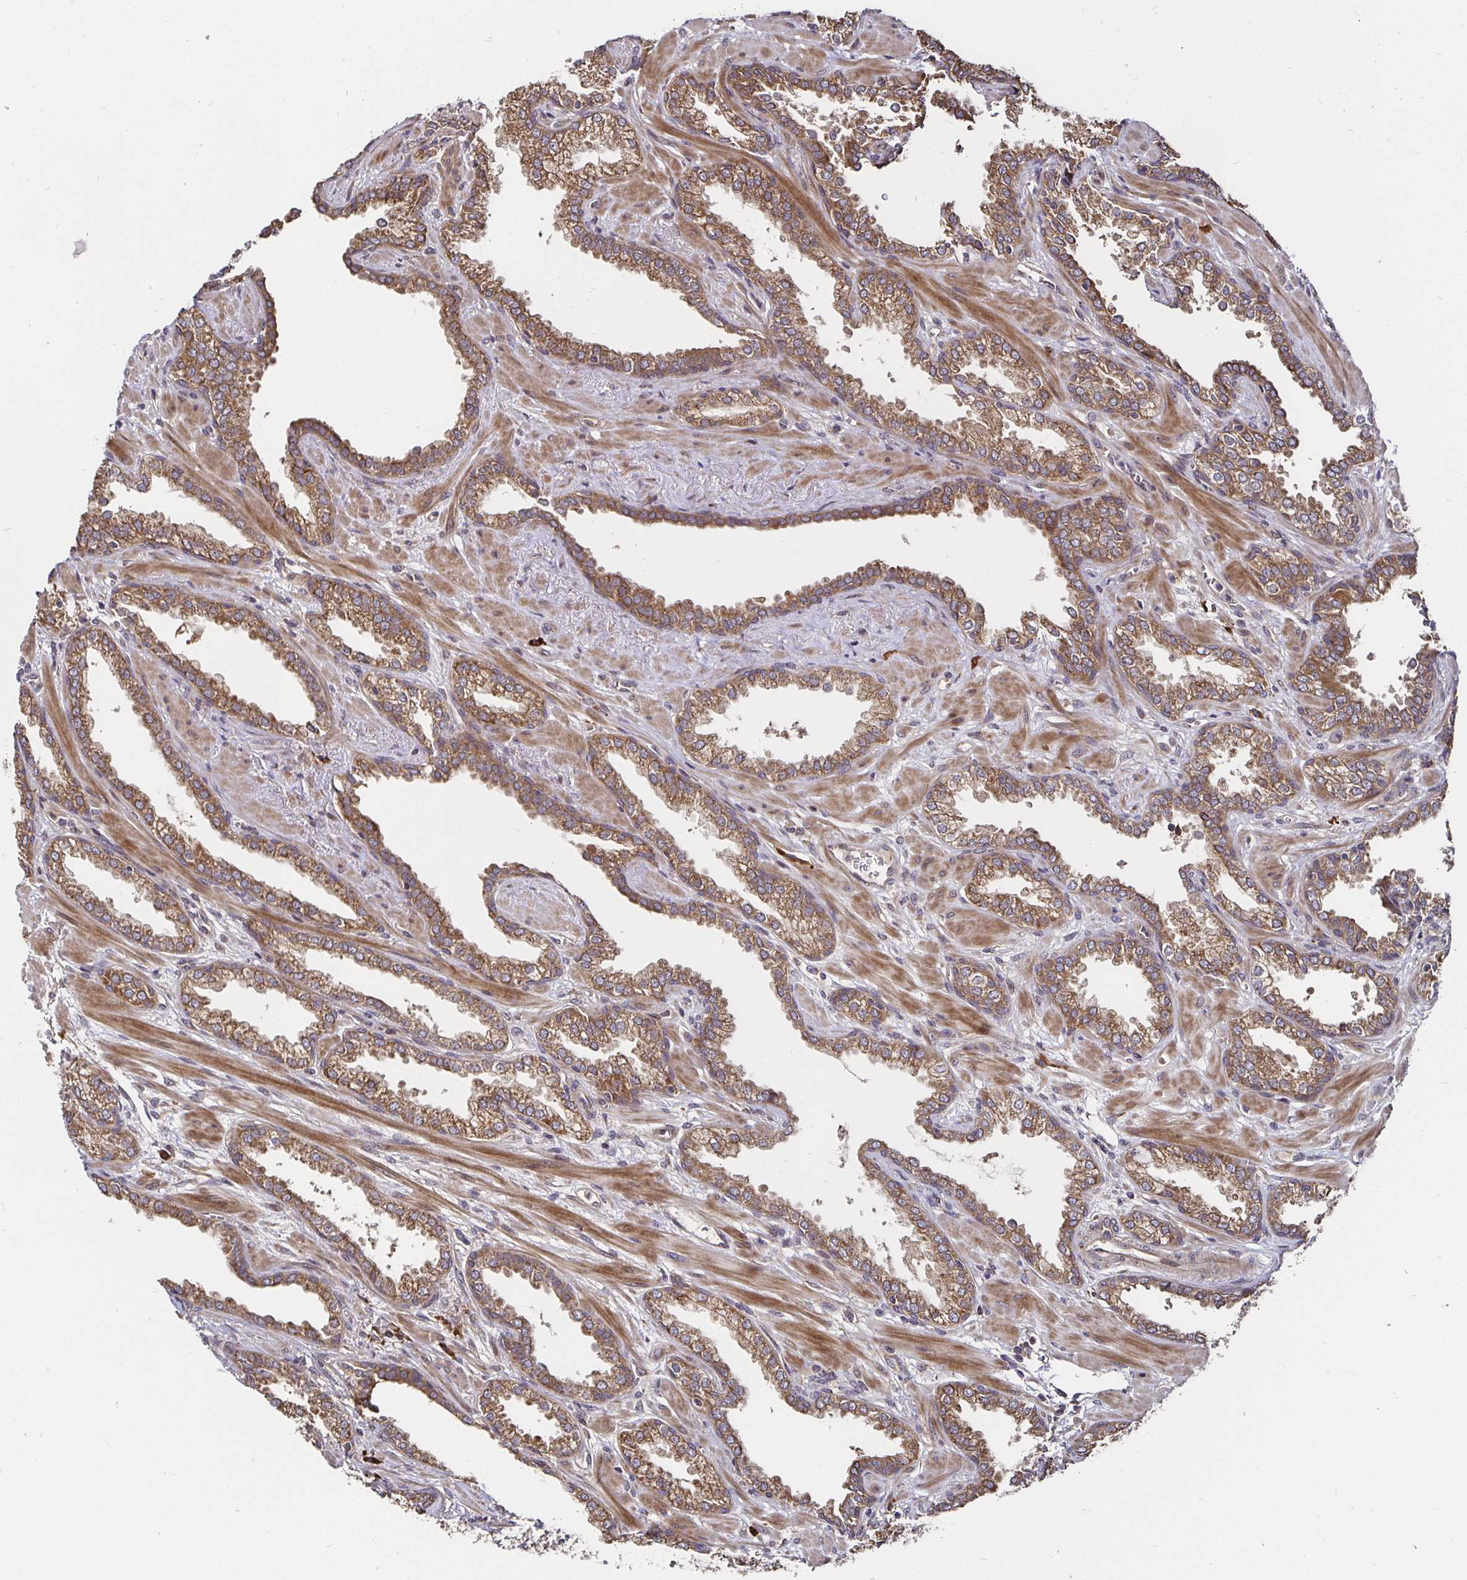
{"staining": {"intensity": "strong", "quantity": ">75%", "location": "cytoplasmic/membranous"}, "tissue": "prostate cancer", "cell_type": "Tumor cells", "image_type": "cancer", "snomed": [{"axis": "morphology", "description": "Adenocarcinoma, High grade"}, {"axis": "topography", "description": "Prostate"}], "caption": "Approximately >75% of tumor cells in prostate high-grade adenocarcinoma reveal strong cytoplasmic/membranous protein staining as visualized by brown immunohistochemical staining.", "gene": "MLST8", "patient": {"sex": "male", "age": 60}}